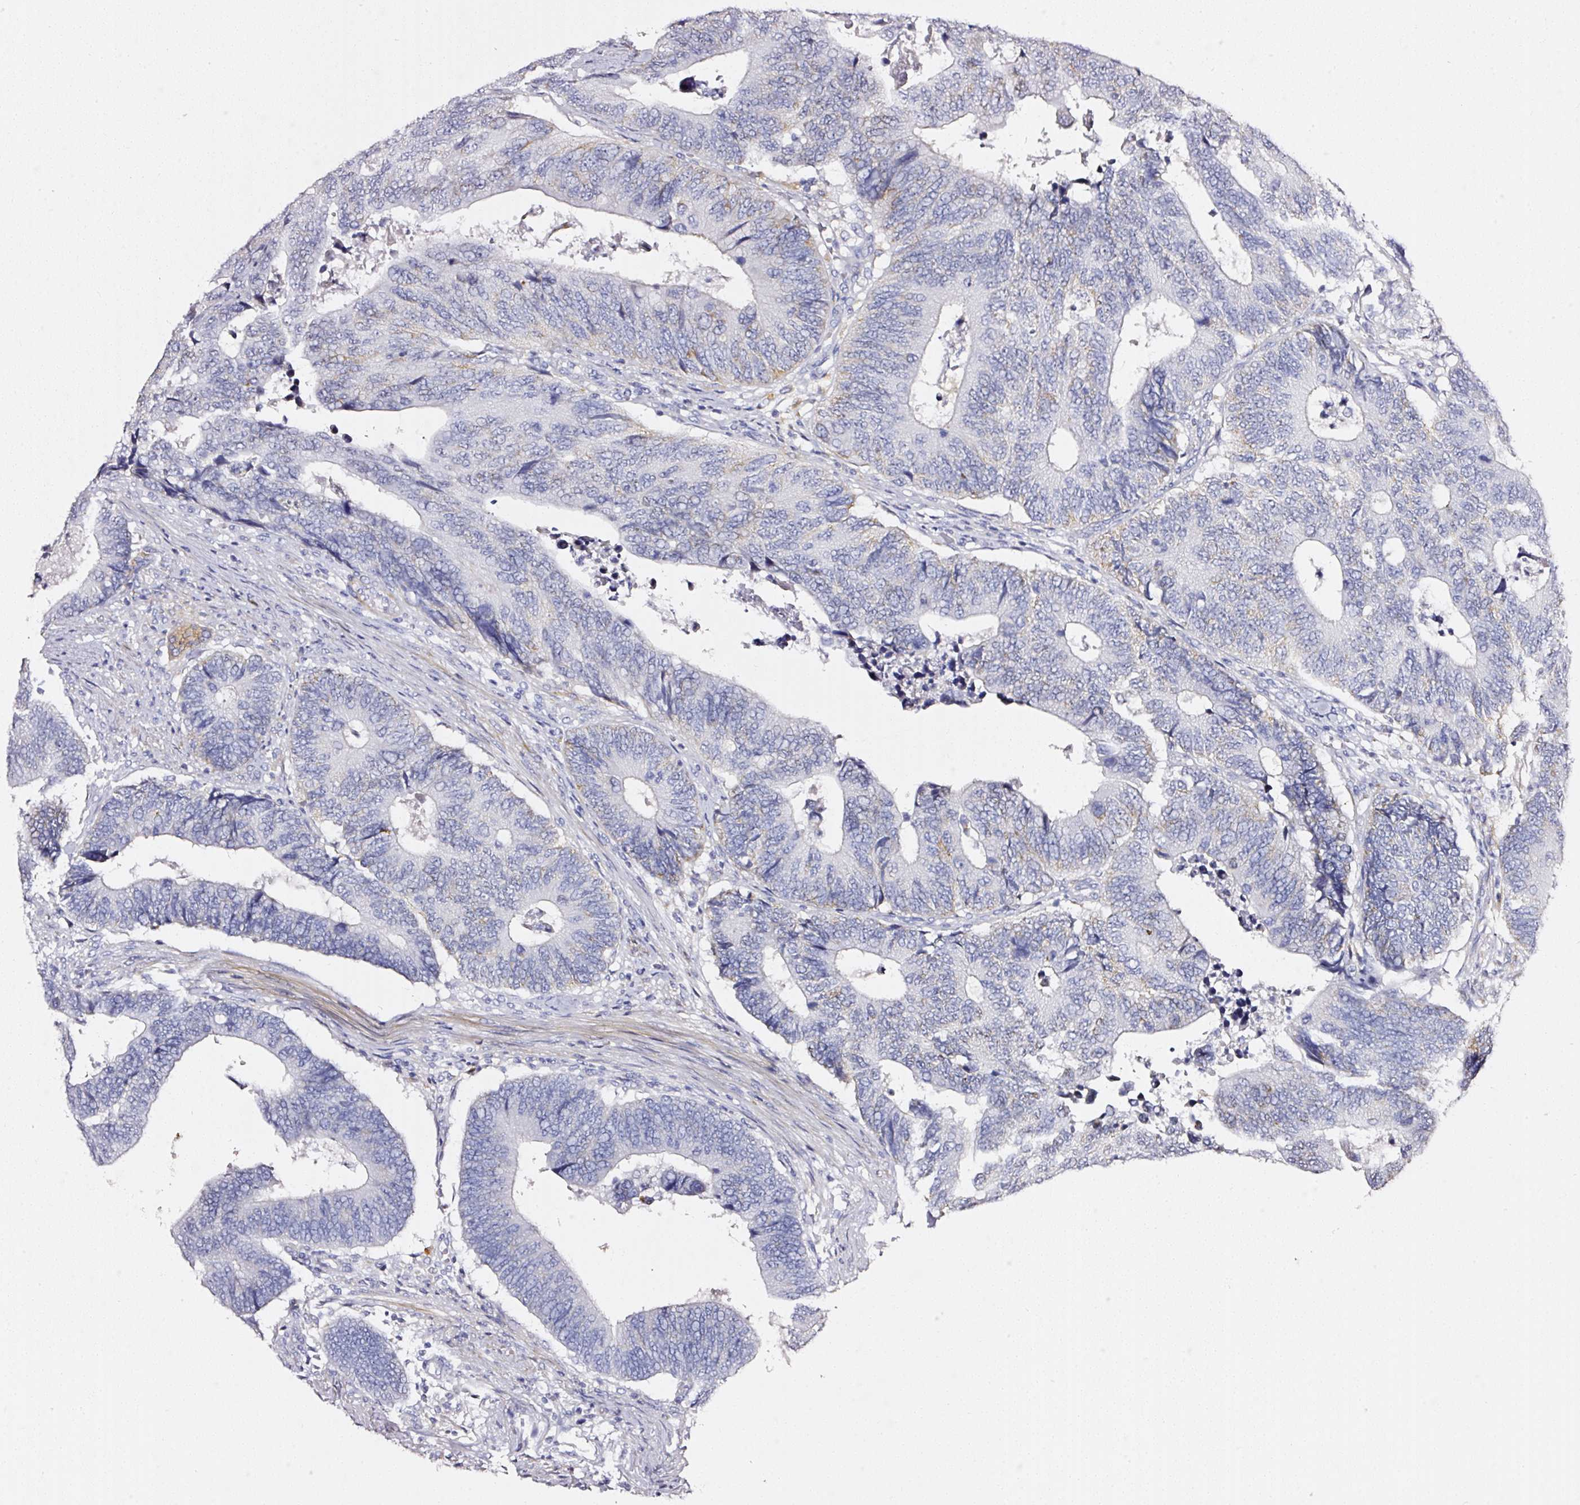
{"staining": {"intensity": "negative", "quantity": "none", "location": "none"}, "tissue": "colorectal cancer", "cell_type": "Tumor cells", "image_type": "cancer", "snomed": [{"axis": "morphology", "description": "Adenocarcinoma, NOS"}, {"axis": "topography", "description": "Colon"}], "caption": "This histopathology image is of adenocarcinoma (colorectal) stained with immunohistochemistry (IHC) to label a protein in brown with the nuclei are counter-stained blue. There is no expression in tumor cells. (Stains: DAB immunohistochemistry with hematoxylin counter stain, Microscopy: brightfield microscopy at high magnification).", "gene": "CYB561A3", "patient": {"sex": "male", "age": 87}}